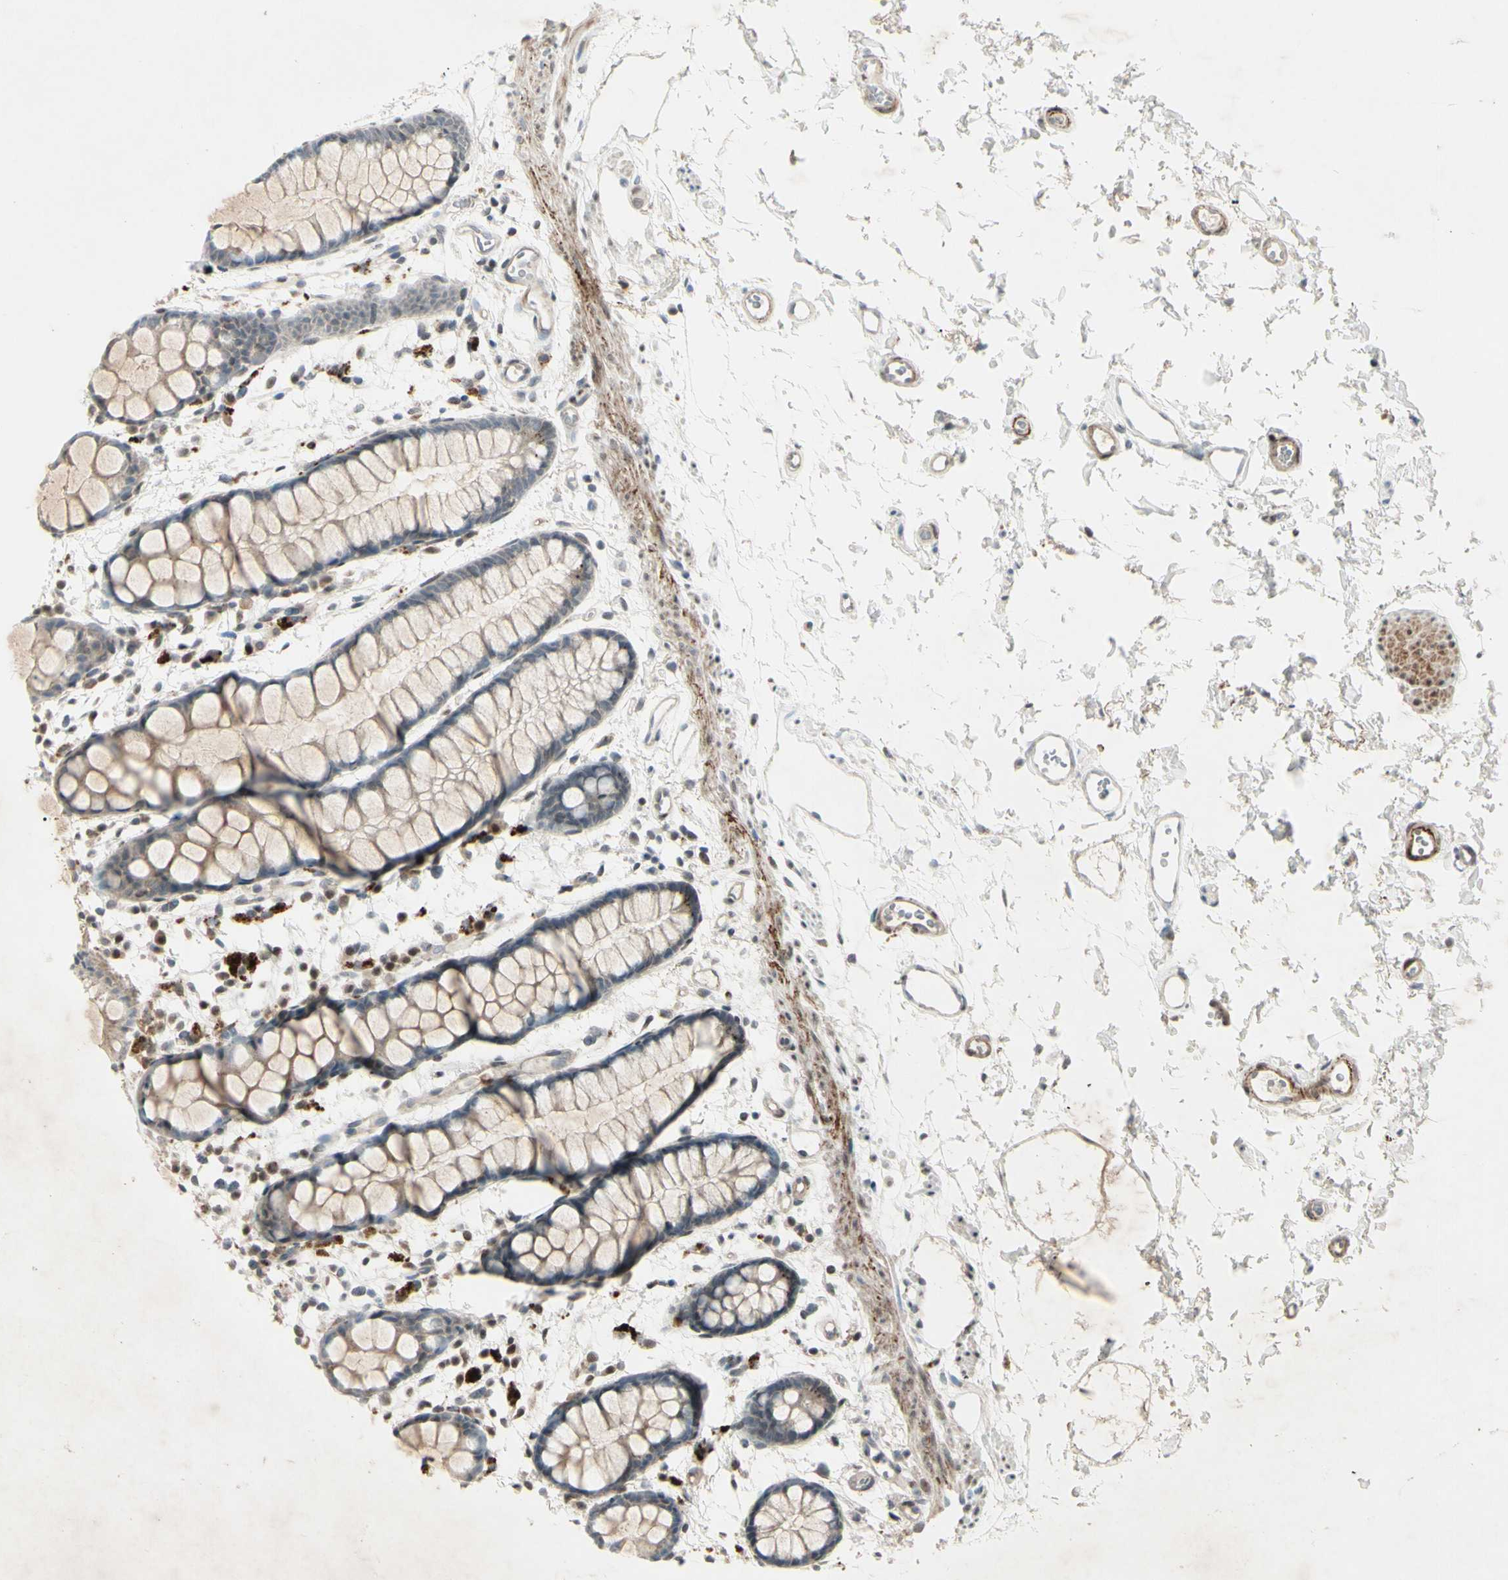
{"staining": {"intensity": "weak", "quantity": ">75%", "location": "cytoplasmic/membranous"}, "tissue": "rectum", "cell_type": "Glandular cells", "image_type": "normal", "snomed": [{"axis": "morphology", "description": "Normal tissue, NOS"}, {"axis": "topography", "description": "Rectum"}], "caption": "DAB (3,3'-diaminobenzidine) immunohistochemical staining of unremarkable rectum displays weak cytoplasmic/membranous protein expression in about >75% of glandular cells.", "gene": "FGFR2", "patient": {"sex": "female", "age": 66}}